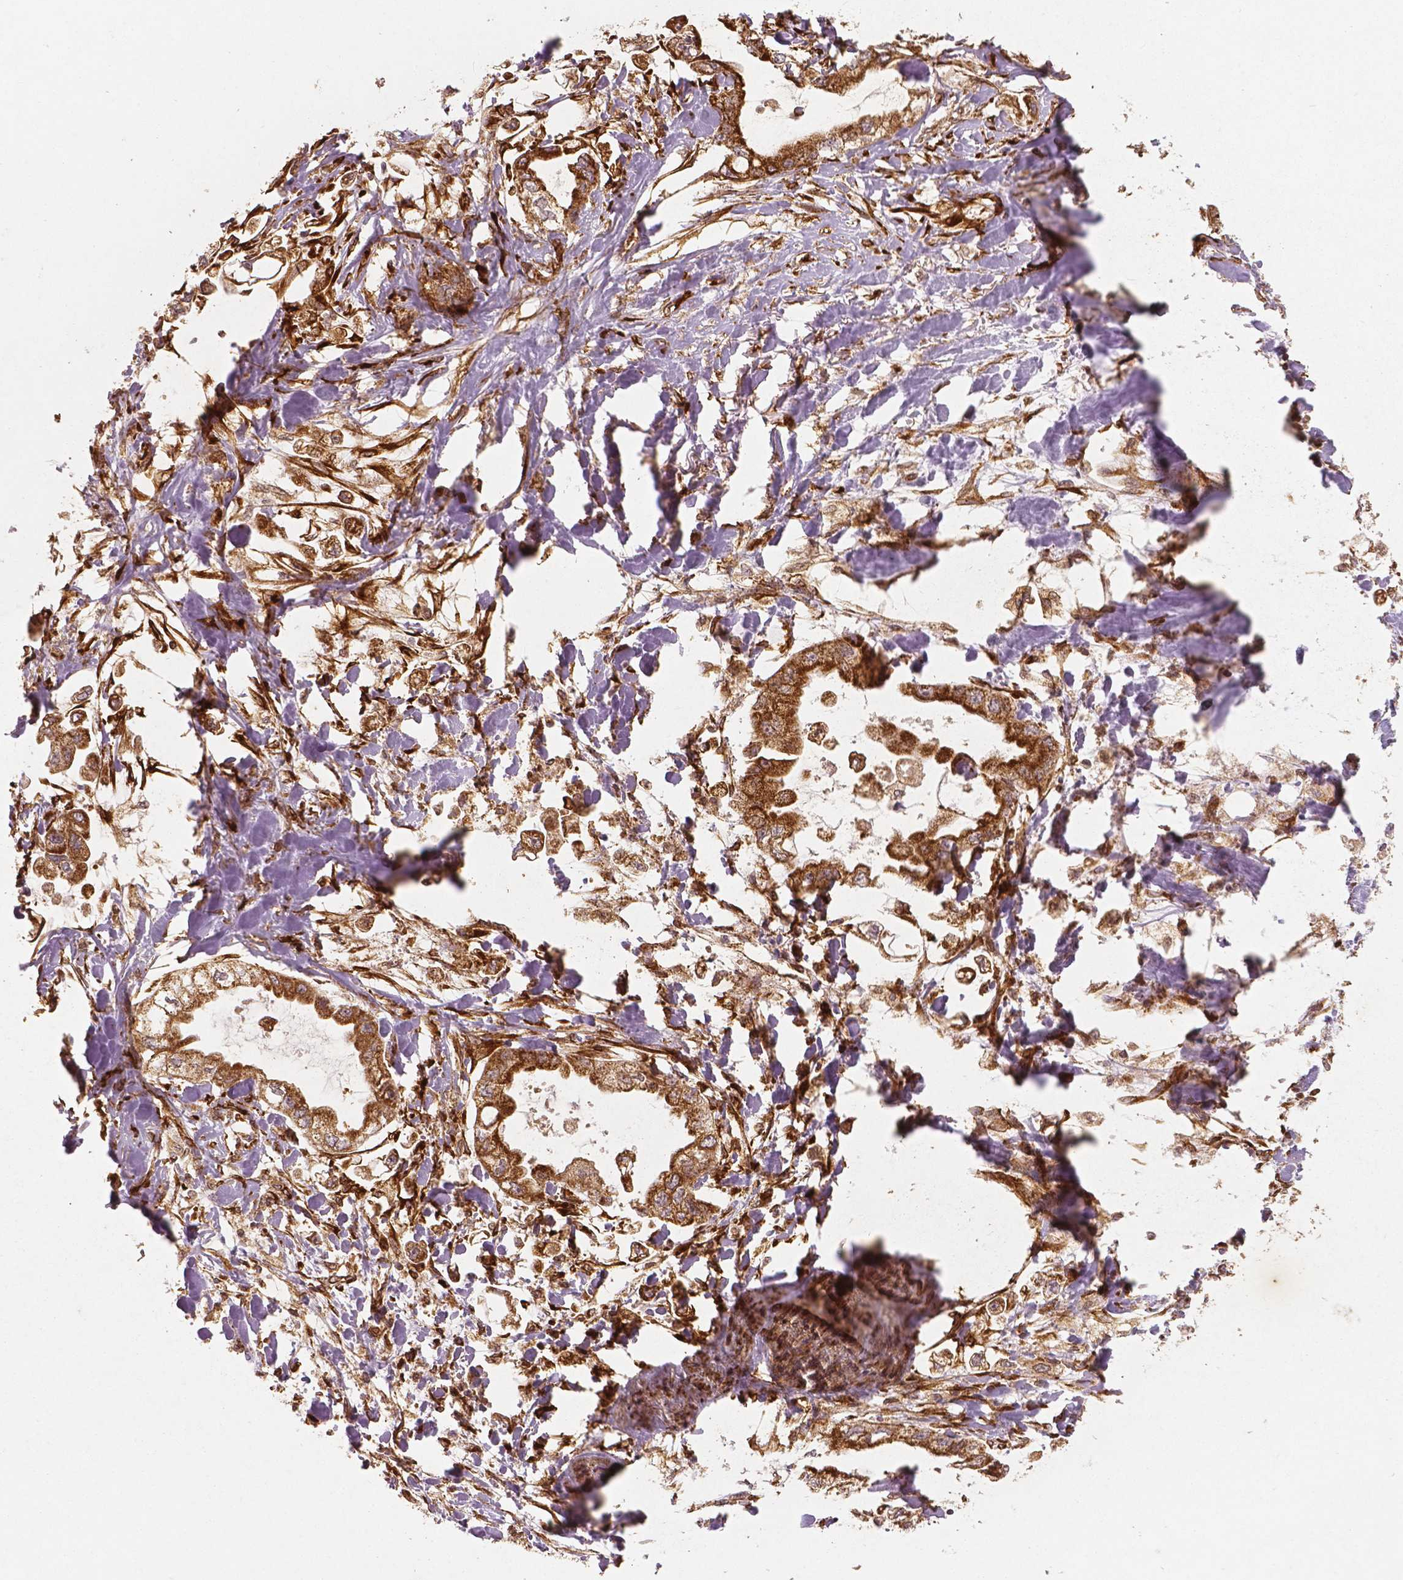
{"staining": {"intensity": "moderate", "quantity": ">75%", "location": "cytoplasmic/membranous"}, "tissue": "stomach cancer", "cell_type": "Tumor cells", "image_type": "cancer", "snomed": [{"axis": "morphology", "description": "Adenocarcinoma, NOS"}, {"axis": "topography", "description": "Stomach"}], "caption": "A micrograph showing moderate cytoplasmic/membranous staining in approximately >75% of tumor cells in stomach cancer (adenocarcinoma), as visualized by brown immunohistochemical staining.", "gene": "PGAM5", "patient": {"sex": "male", "age": 62}}